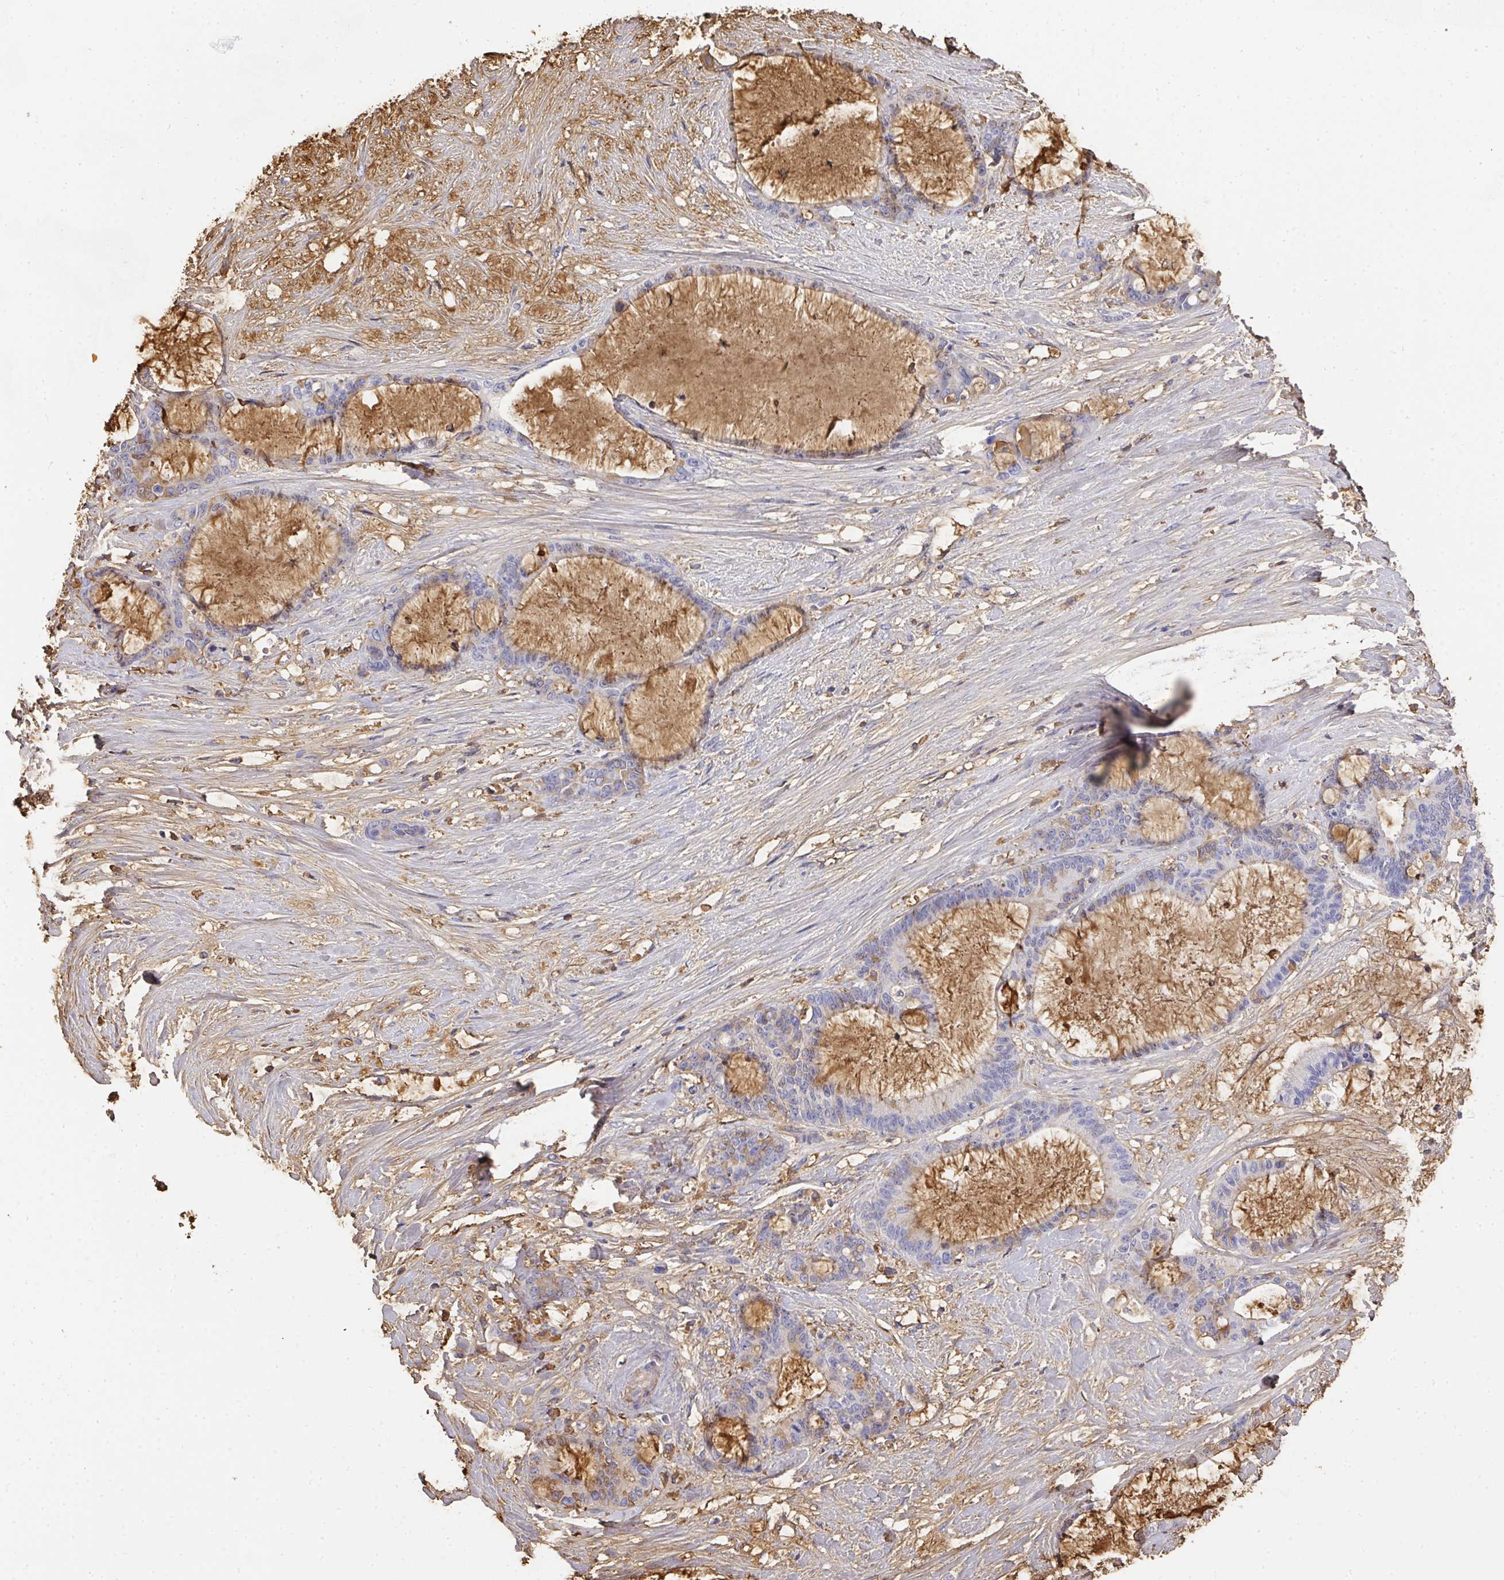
{"staining": {"intensity": "weak", "quantity": "<25%", "location": "cytoplasmic/membranous"}, "tissue": "liver cancer", "cell_type": "Tumor cells", "image_type": "cancer", "snomed": [{"axis": "morphology", "description": "Normal tissue, NOS"}, {"axis": "morphology", "description": "Cholangiocarcinoma"}, {"axis": "topography", "description": "Liver"}, {"axis": "topography", "description": "Peripheral nerve tissue"}], "caption": "The image shows no staining of tumor cells in liver cancer (cholangiocarcinoma).", "gene": "ALB", "patient": {"sex": "female", "age": 73}}